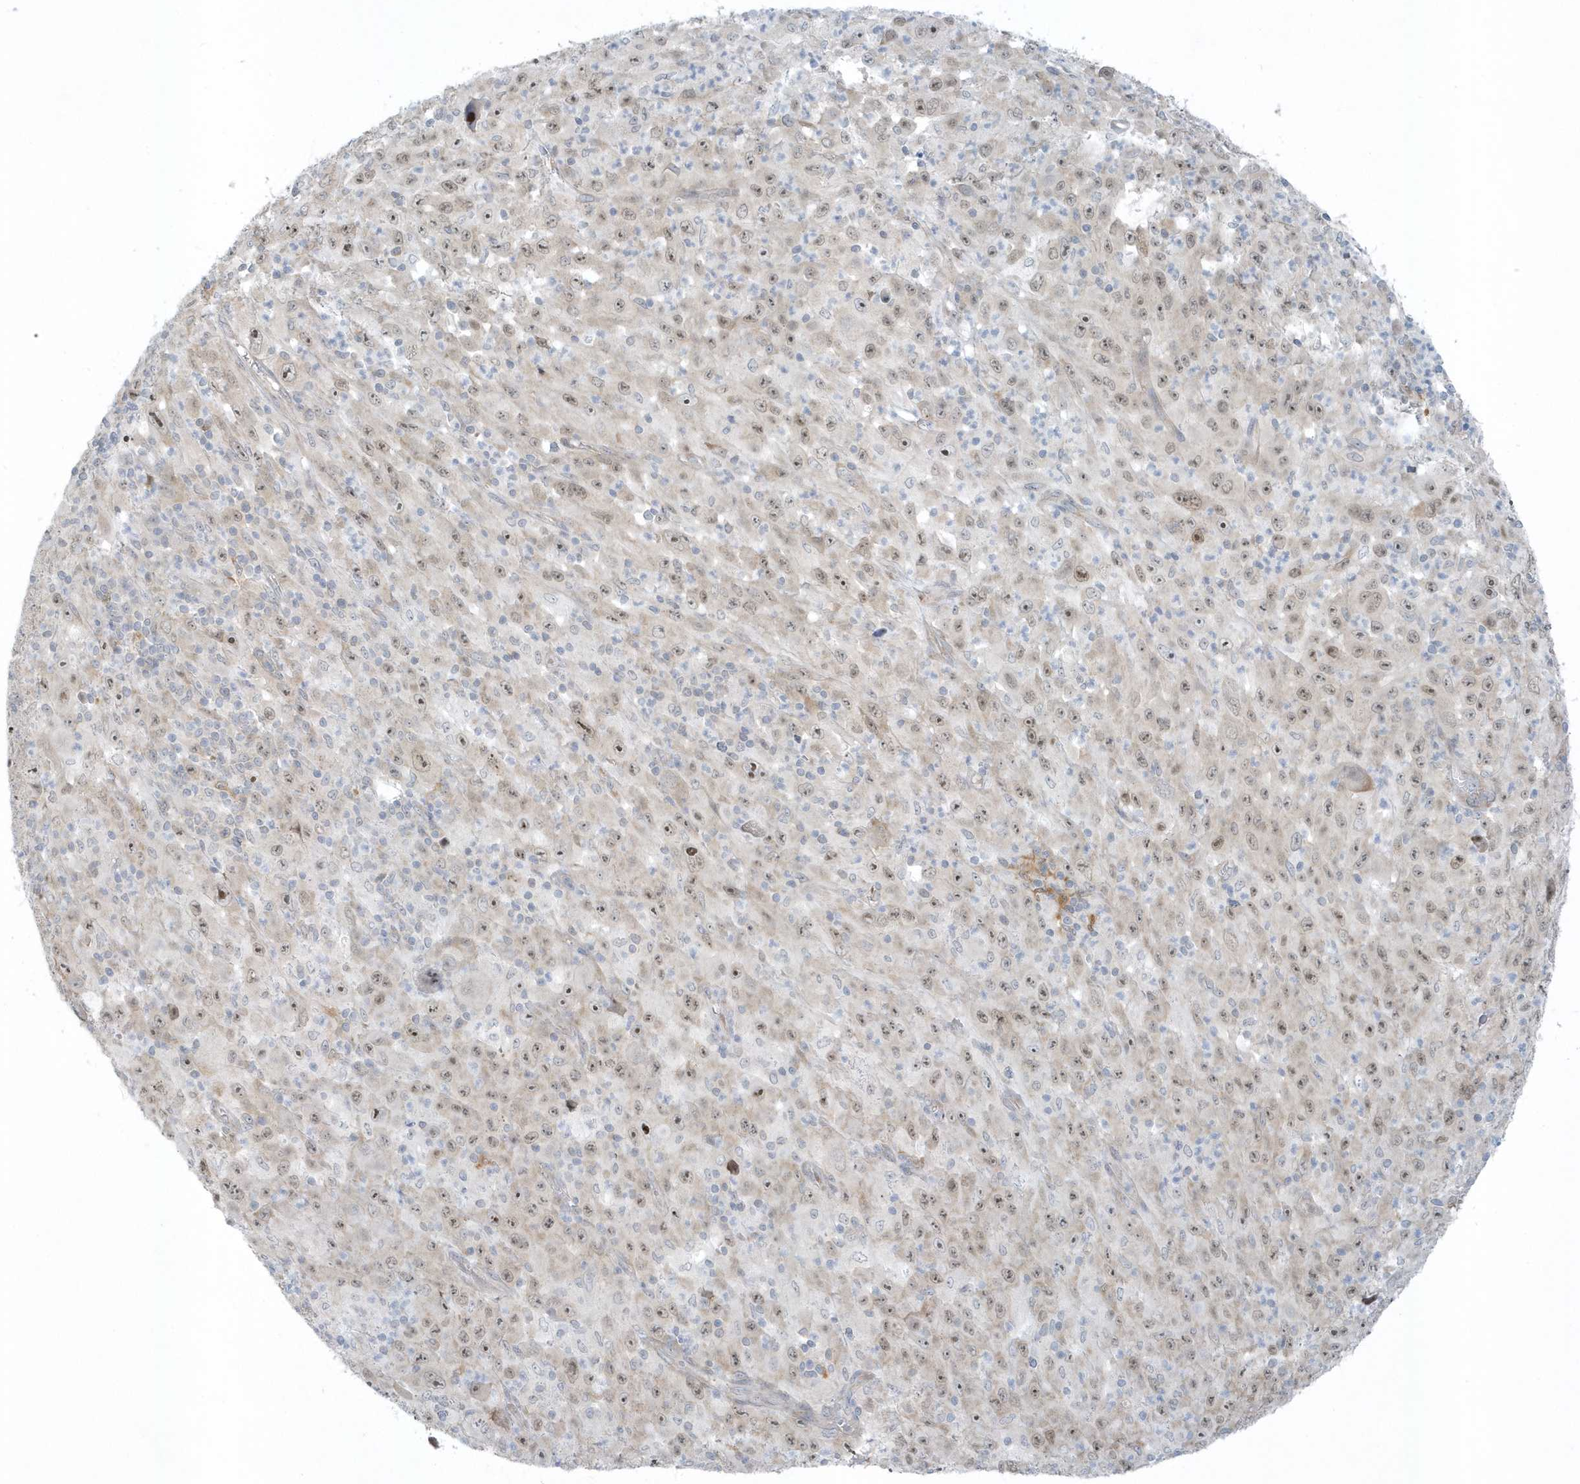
{"staining": {"intensity": "moderate", "quantity": ">75%", "location": "nuclear"}, "tissue": "melanoma", "cell_type": "Tumor cells", "image_type": "cancer", "snomed": [{"axis": "morphology", "description": "Malignant melanoma, Metastatic site"}, {"axis": "topography", "description": "Skin"}], "caption": "A medium amount of moderate nuclear staining is seen in about >75% of tumor cells in melanoma tissue. (IHC, brightfield microscopy, high magnification).", "gene": "SCN3A", "patient": {"sex": "female", "age": 56}}